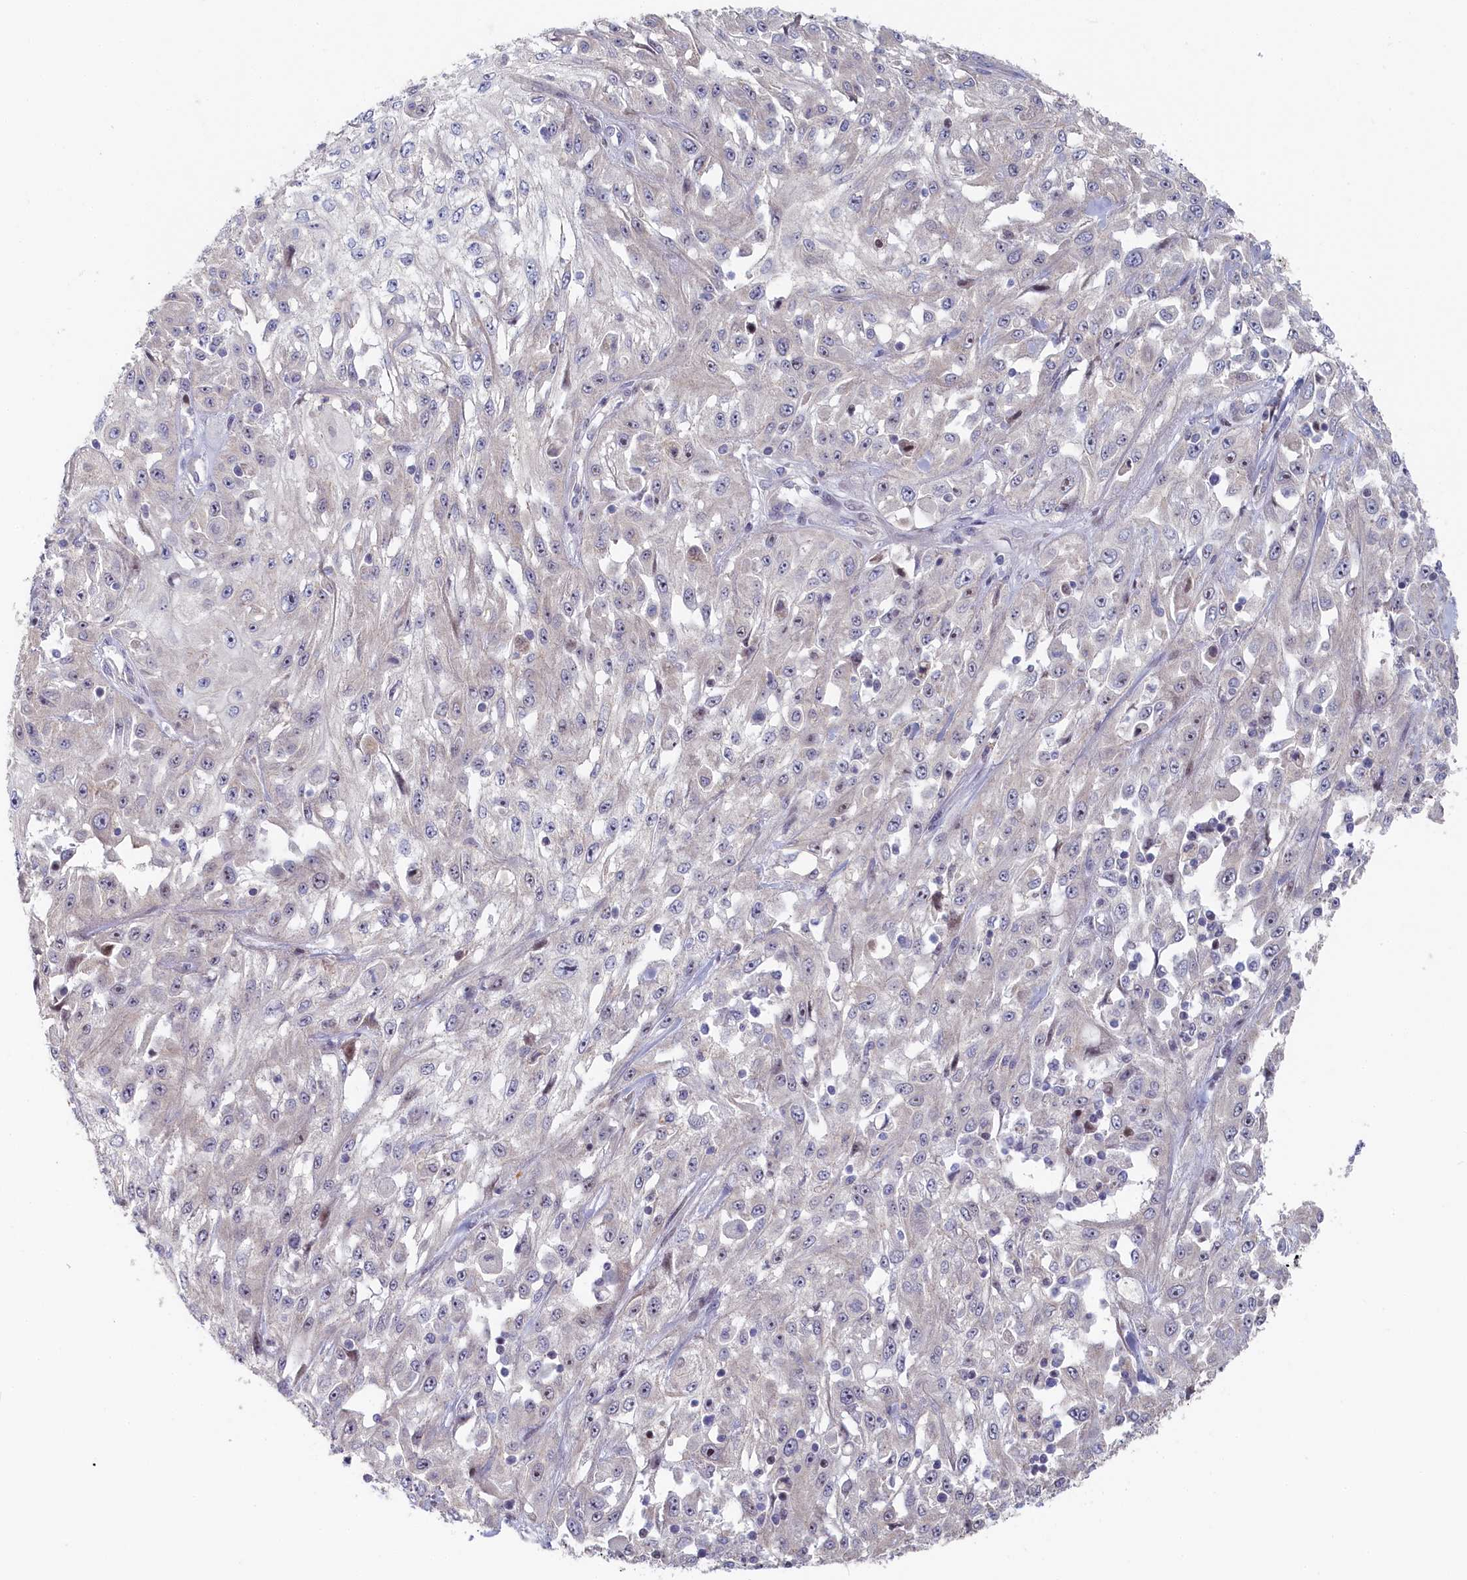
{"staining": {"intensity": "negative", "quantity": "none", "location": "none"}, "tissue": "skin cancer", "cell_type": "Tumor cells", "image_type": "cancer", "snomed": [{"axis": "morphology", "description": "Squamous cell carcinoma, NOS"}, {"axis": "morphology", "description": "Squamous cell carcinoma, metastatic, NOS"}, {"axis": "topography", "description": "Skin"}, {"axis": "topography", "description": "Lymph node"}], "caption": "Immunohistochemistry photomicrograph of neoplastic tissue: human metastatic squamous cell carcinoma (skin) stained with DAB (3,3'-diaminobenzidine) shows no significant protein positivity in tumor cells.", "gene": "INTS4", "patient": {"sex": "male", "age": 75}}